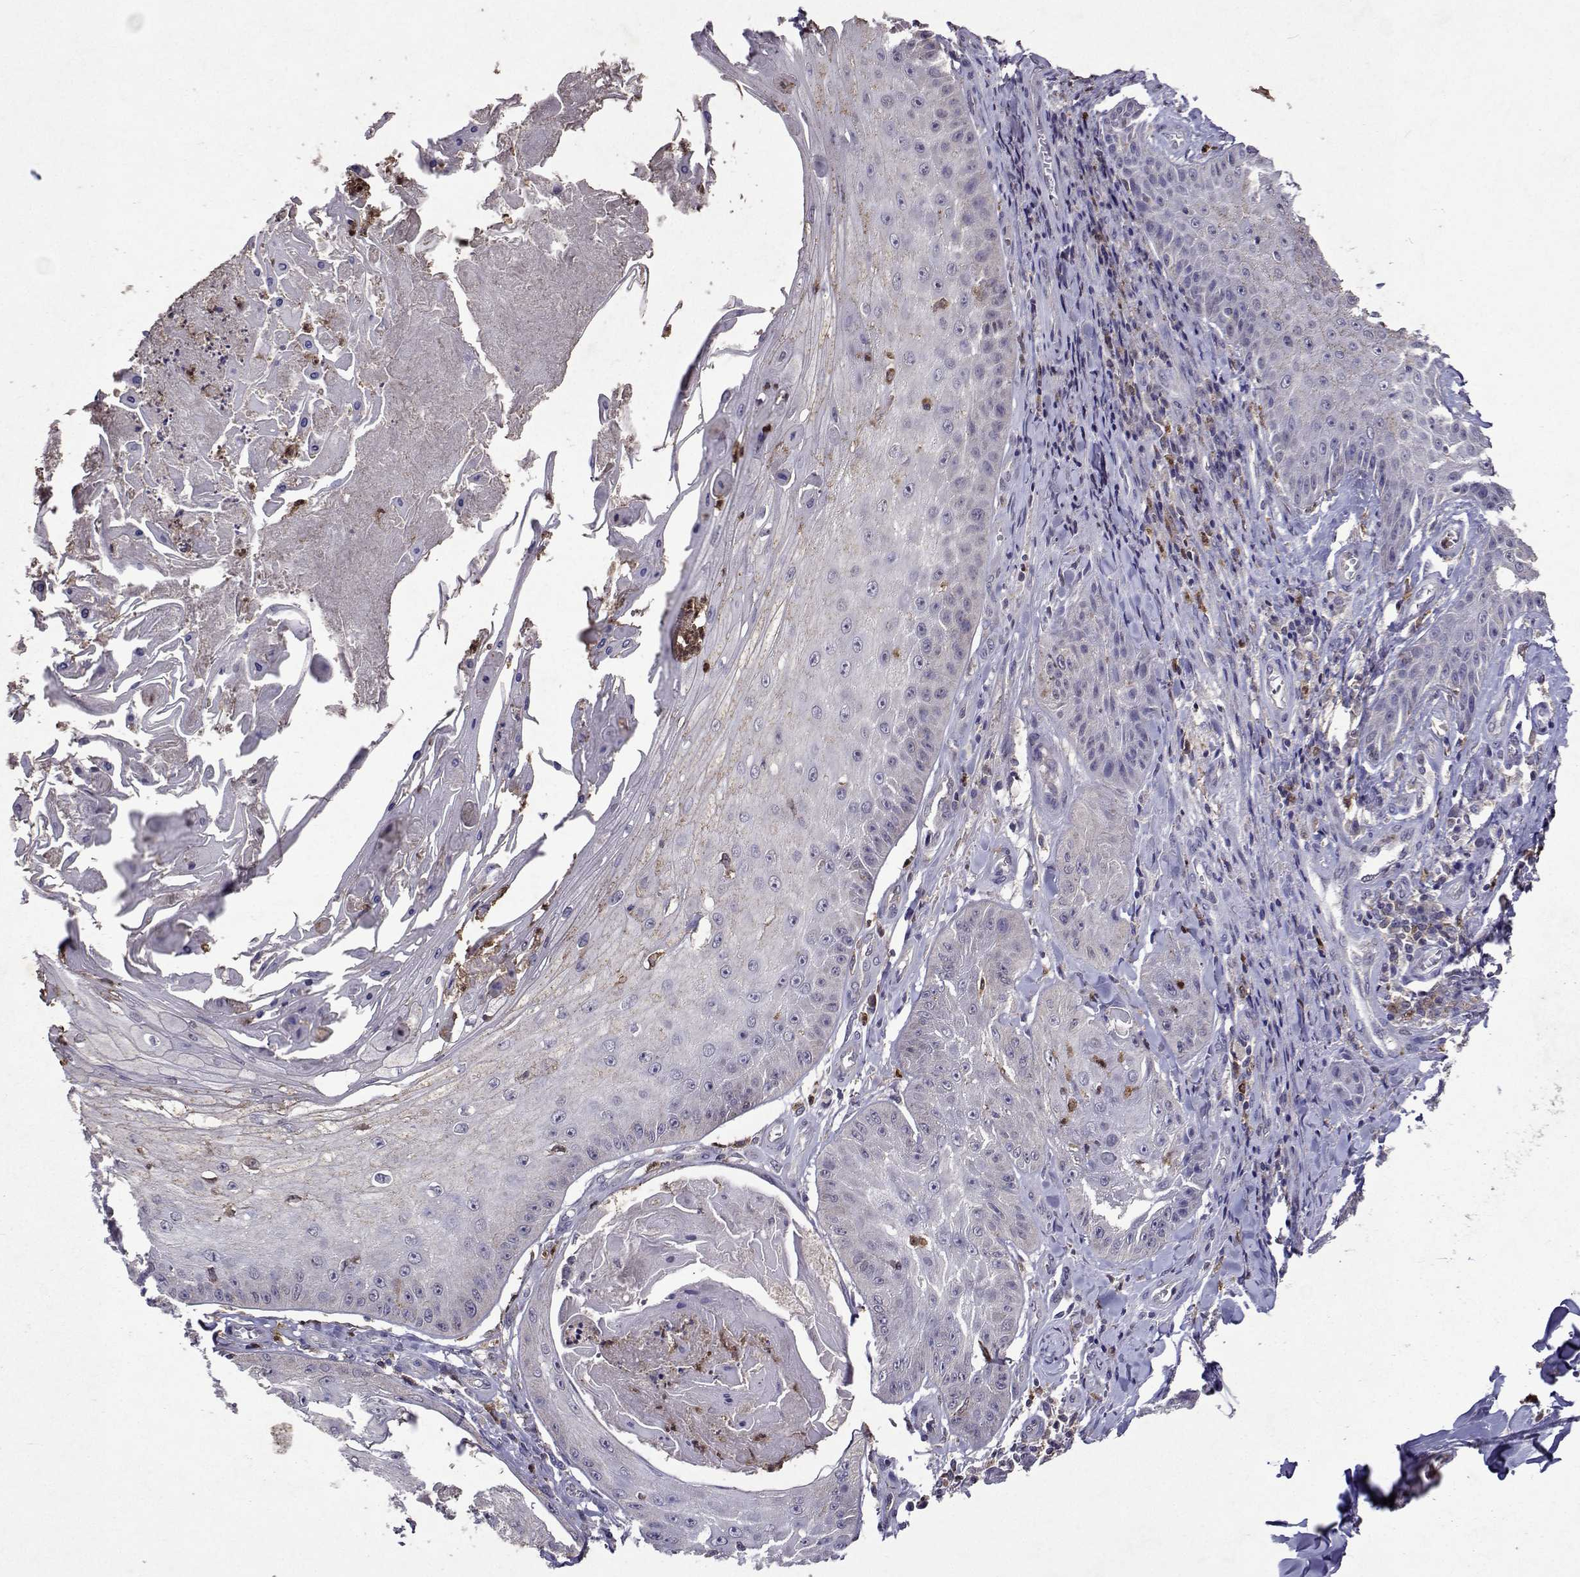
{"staining": {"intensity": "negative", "quantity": "none", "location": "none"}, "tissue": "skin cancer", "cell_type": "Tumor cells", "image_type": "cancer", "snomed": [{"axis": "morphology", "description": "Squamous cell carcinoma, NOS"}, {"axis": "topography", "description": "Skin"}], "caption": "Squamous cell carcinoma (skin) stained for a protein using IHC displays no positivity tumor cells.", "gene": "APAF1", "patient": {"sex": "male", "age": 70}}